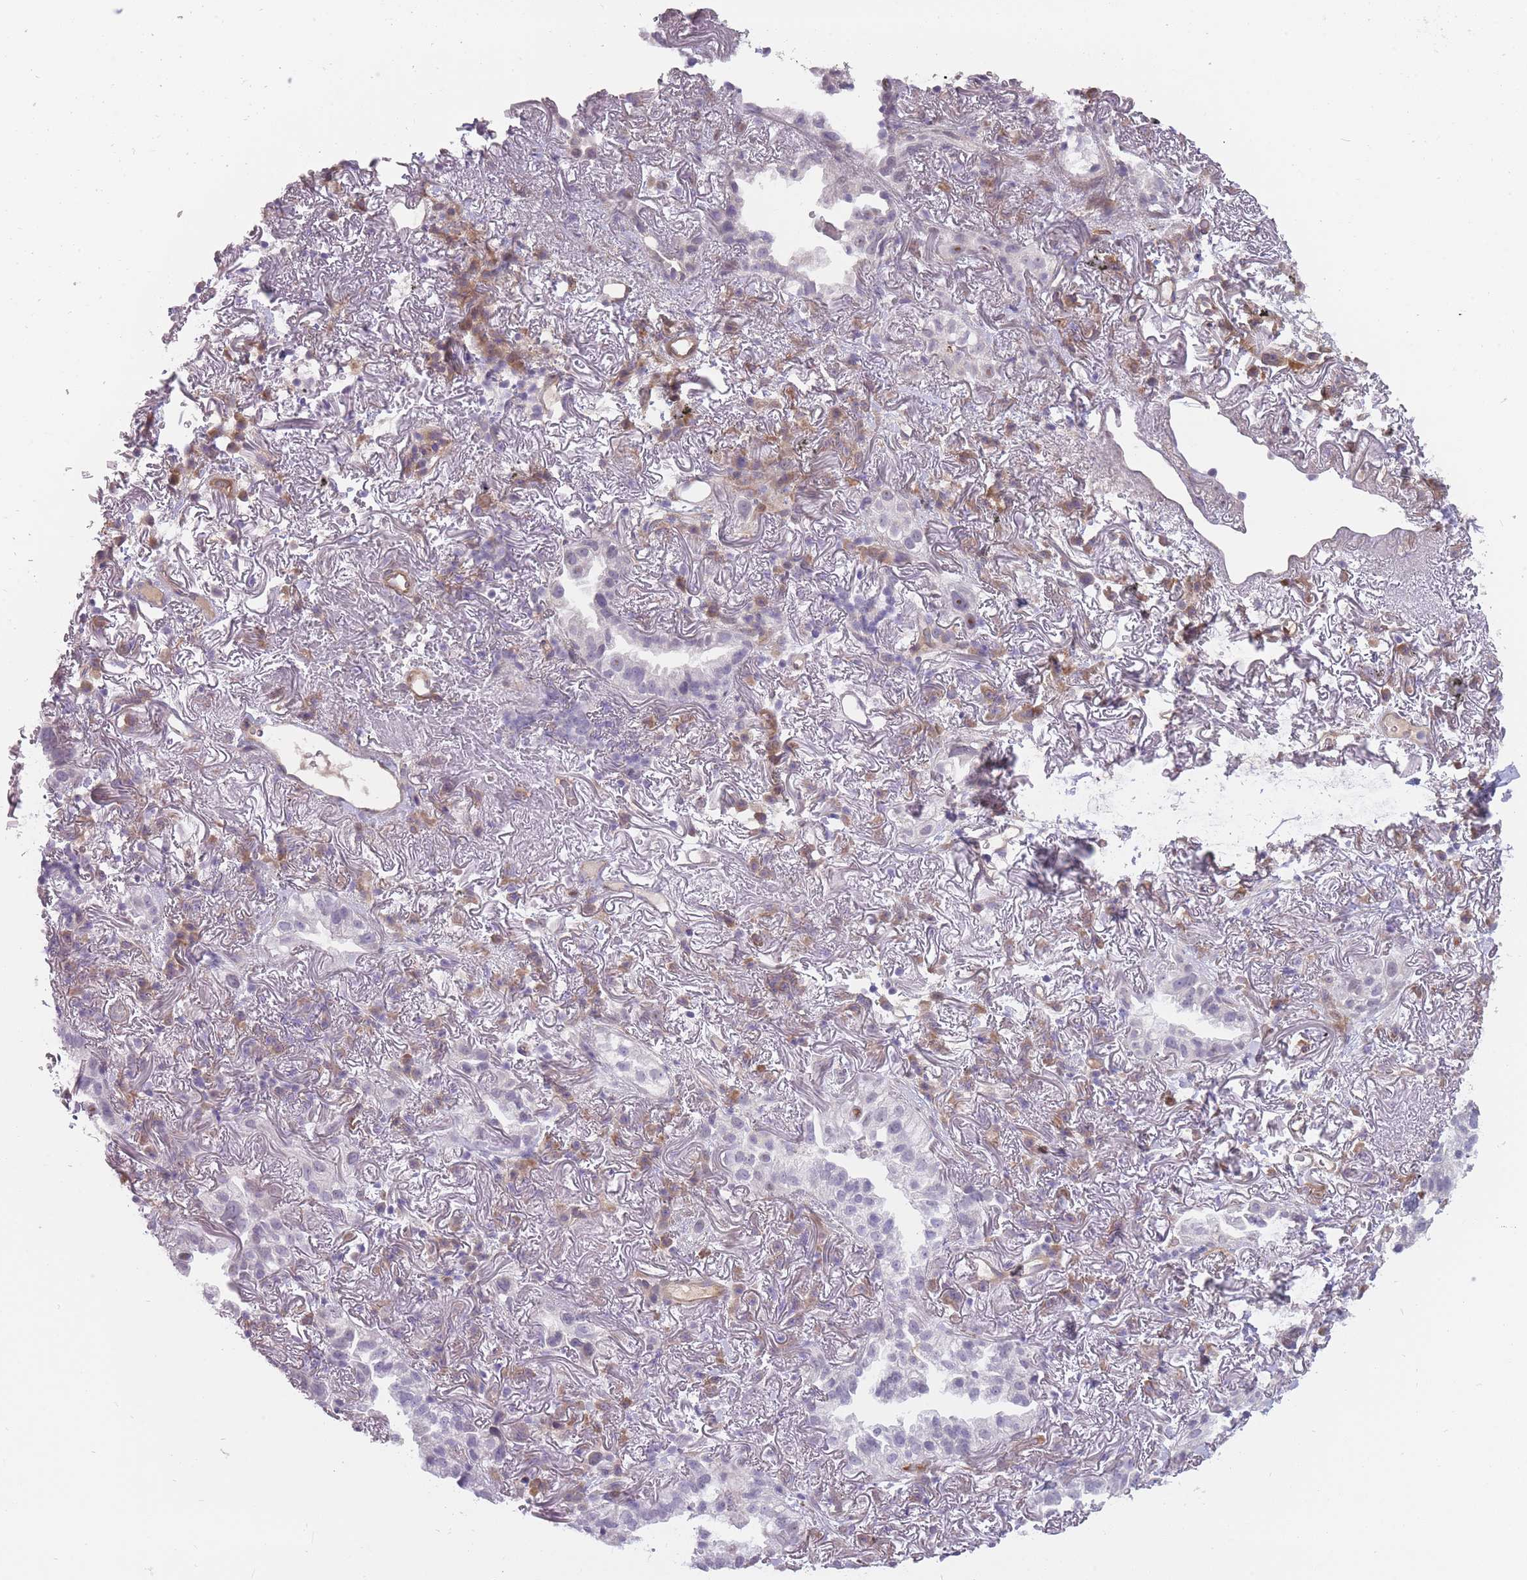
{"staining": {"intensity": "negative", "quantity": "none", "location": "none"}, "tissue": "lung cancer", "cell_type": "Tumor cells", "image_type": "cancer", "snomed": [{"axis": "morphology", "description": "Adenocarcinoma, NOS"}, {"axis": "topography", "description": "Lung"}], "caption": "A high-resolution photomicrograph shows immunohistochemistry staining of lung cancer (adenocarcinoma), which shows no significant staining in tumor cells. Brightfield microscopy of immunohistochemistry stained with DAB (3,3'-diaminobenzidine) (brown) and hematoxylin (blue), captured at high magnification.", "gene": "PGRMC2", "patient": {"sex": "female", "age": 69}}